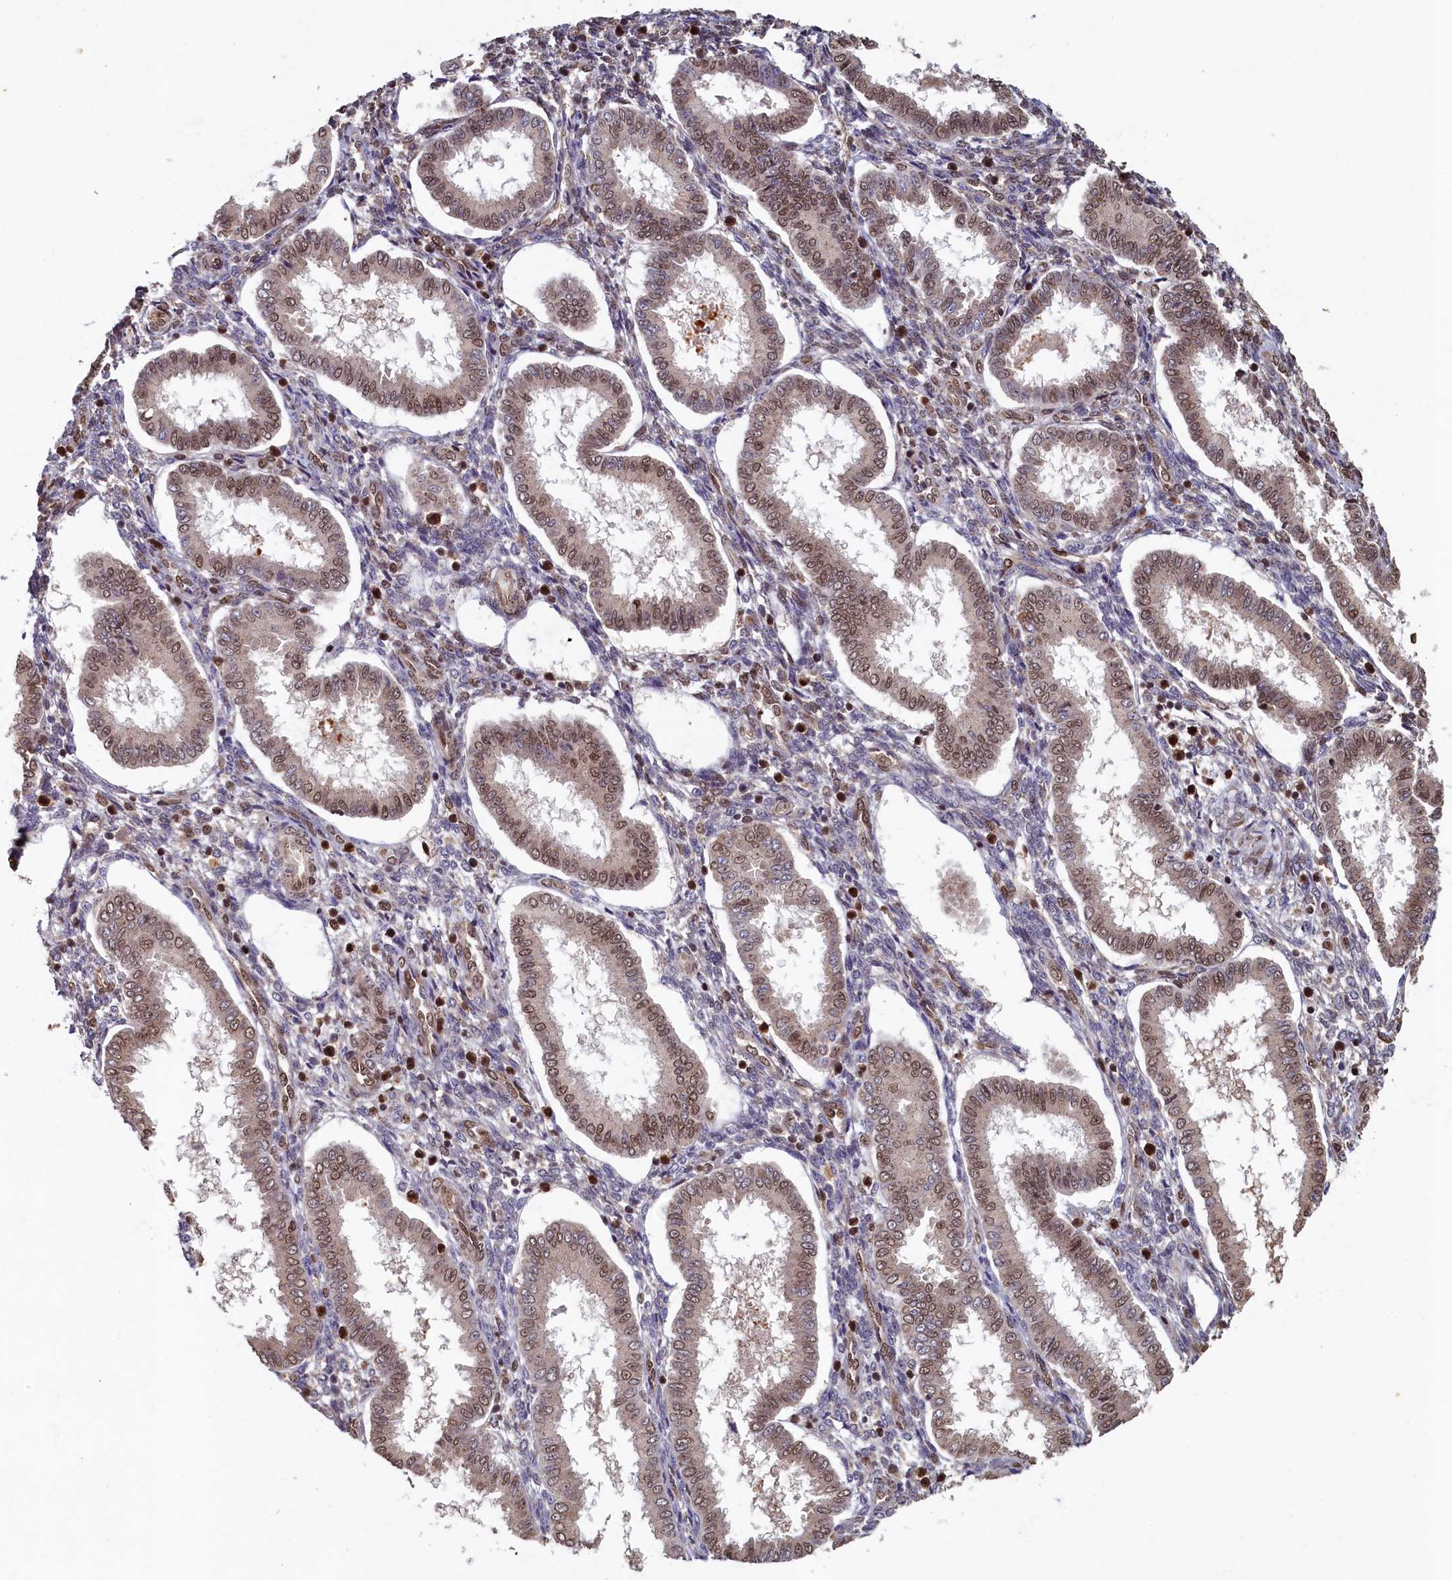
{"staining": {"intensity": "moderate", "quantity": "25%-75%", "location": "nuclear"}, "tissue": "endometrium", "cell_type": "Cells in endometrial stroma", "image_type": "normal", "snomed": [{"axis": "morphology", "description": "Normal tissue, NOS"}, {"axis": "topography", "description": "Endometrium"}], "caption": "Immunohistochemistry (IHC) of benign endometrium demonstrates medium levels of moderate nuclear positivity in approximately 25%-75% of cells in endometrial stroma.", "gene": "CKAP2L", "patient": {"sex": "female", "age": 24}}